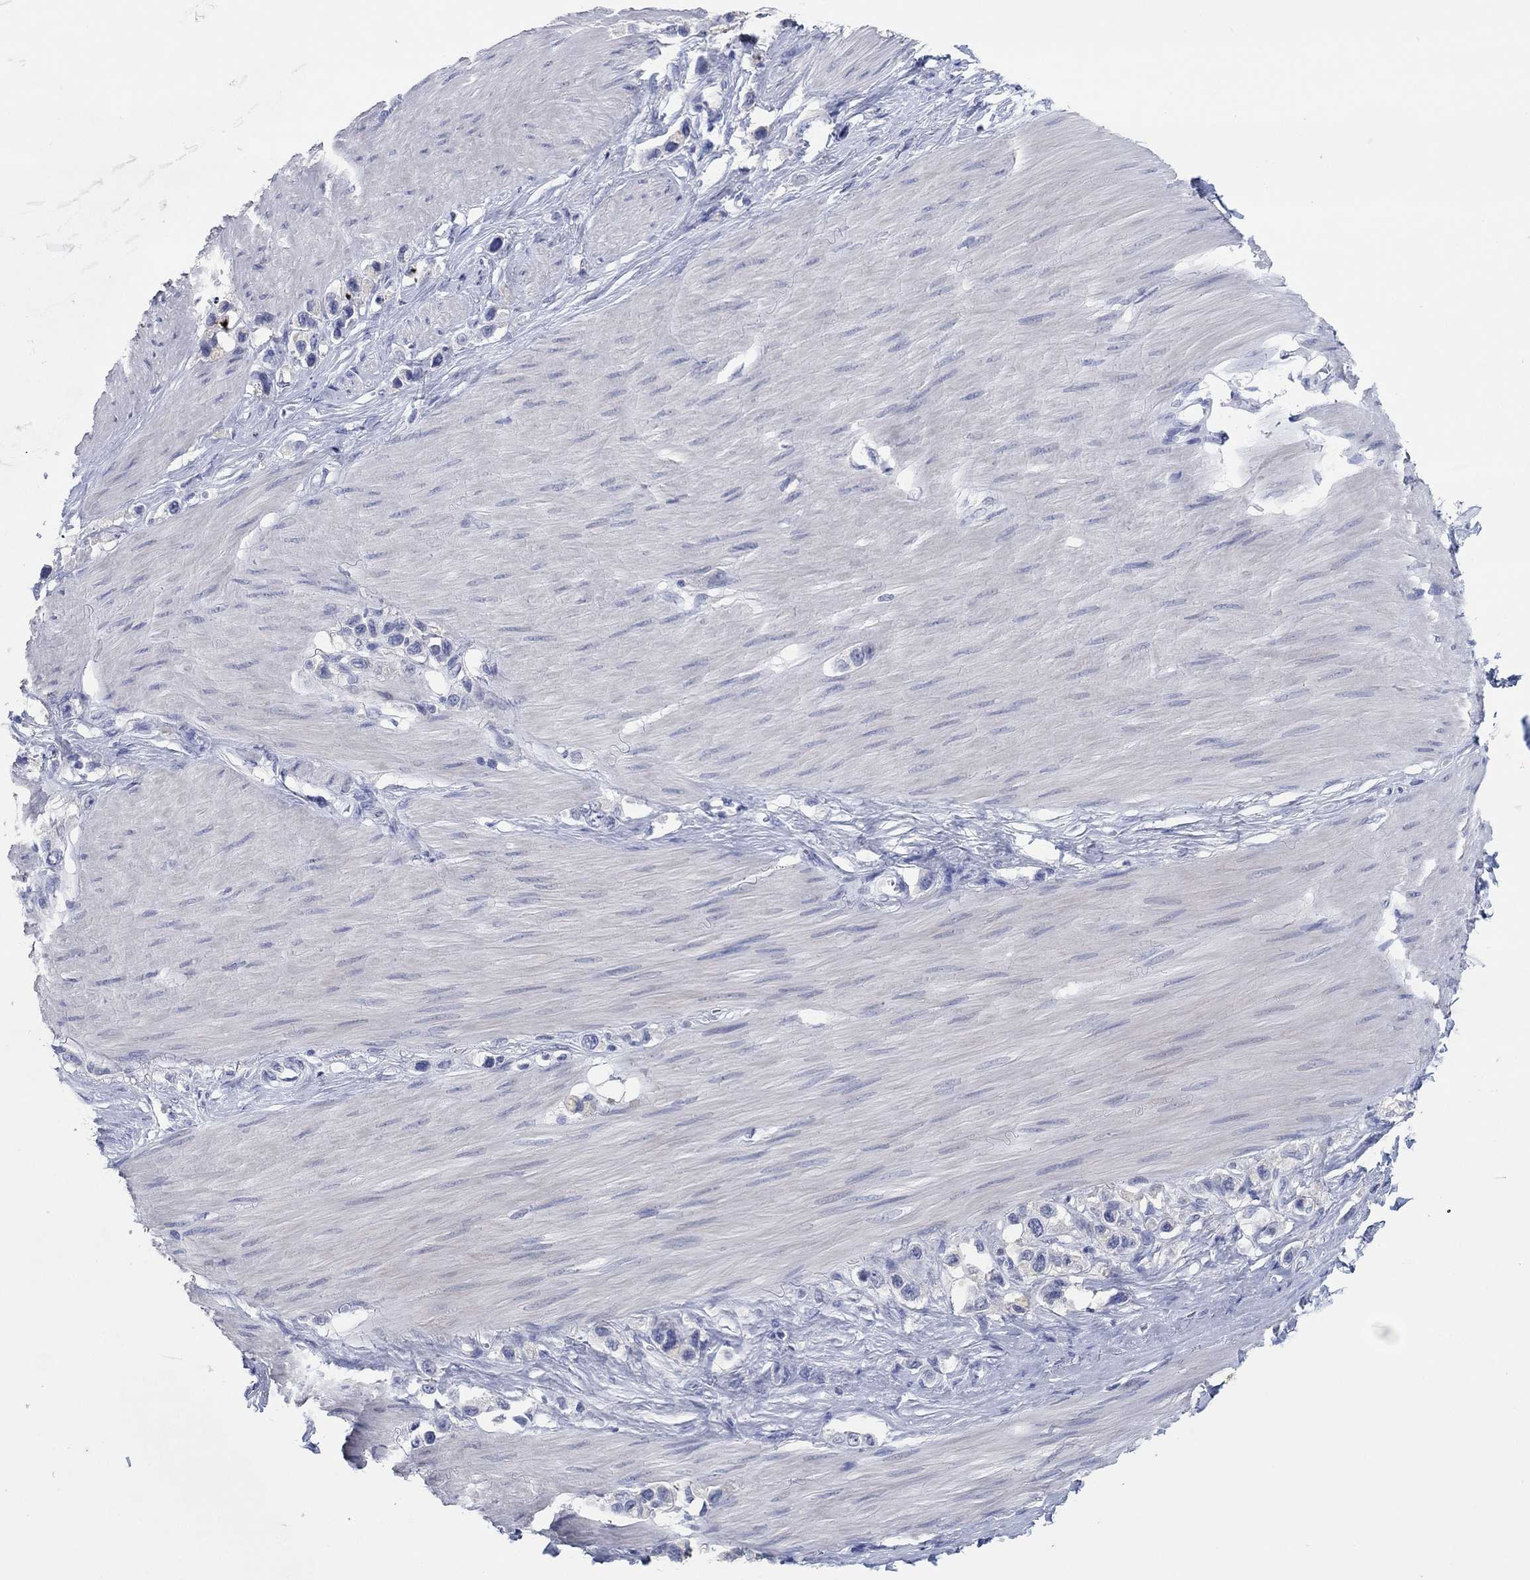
{"staining": {"intensity": "negative", "quantity": "none", "location": "none"}, "tissue": "stomach cancer", "cell_type": "Tumor cells", "image_type": "cancer", "snomed": [{"axis": "morphology", "description": "Normal tissue, NOS"}, {"axis": "morphology", "description": "Adenocarcinoma, NOS"}, {"axis": "morphology", "description": "Adenocarcinoma, High grade"}, {"axis": "topography", "description": "Stomach, upper"}, {"axis": "topography", "description": "Stomach"}], "caption": "Stomach cancer stained for a protein using IHC displays no expression tumor cells.", "gene": "POU5F1", "patient": {"sex": "female", "age": 65}}